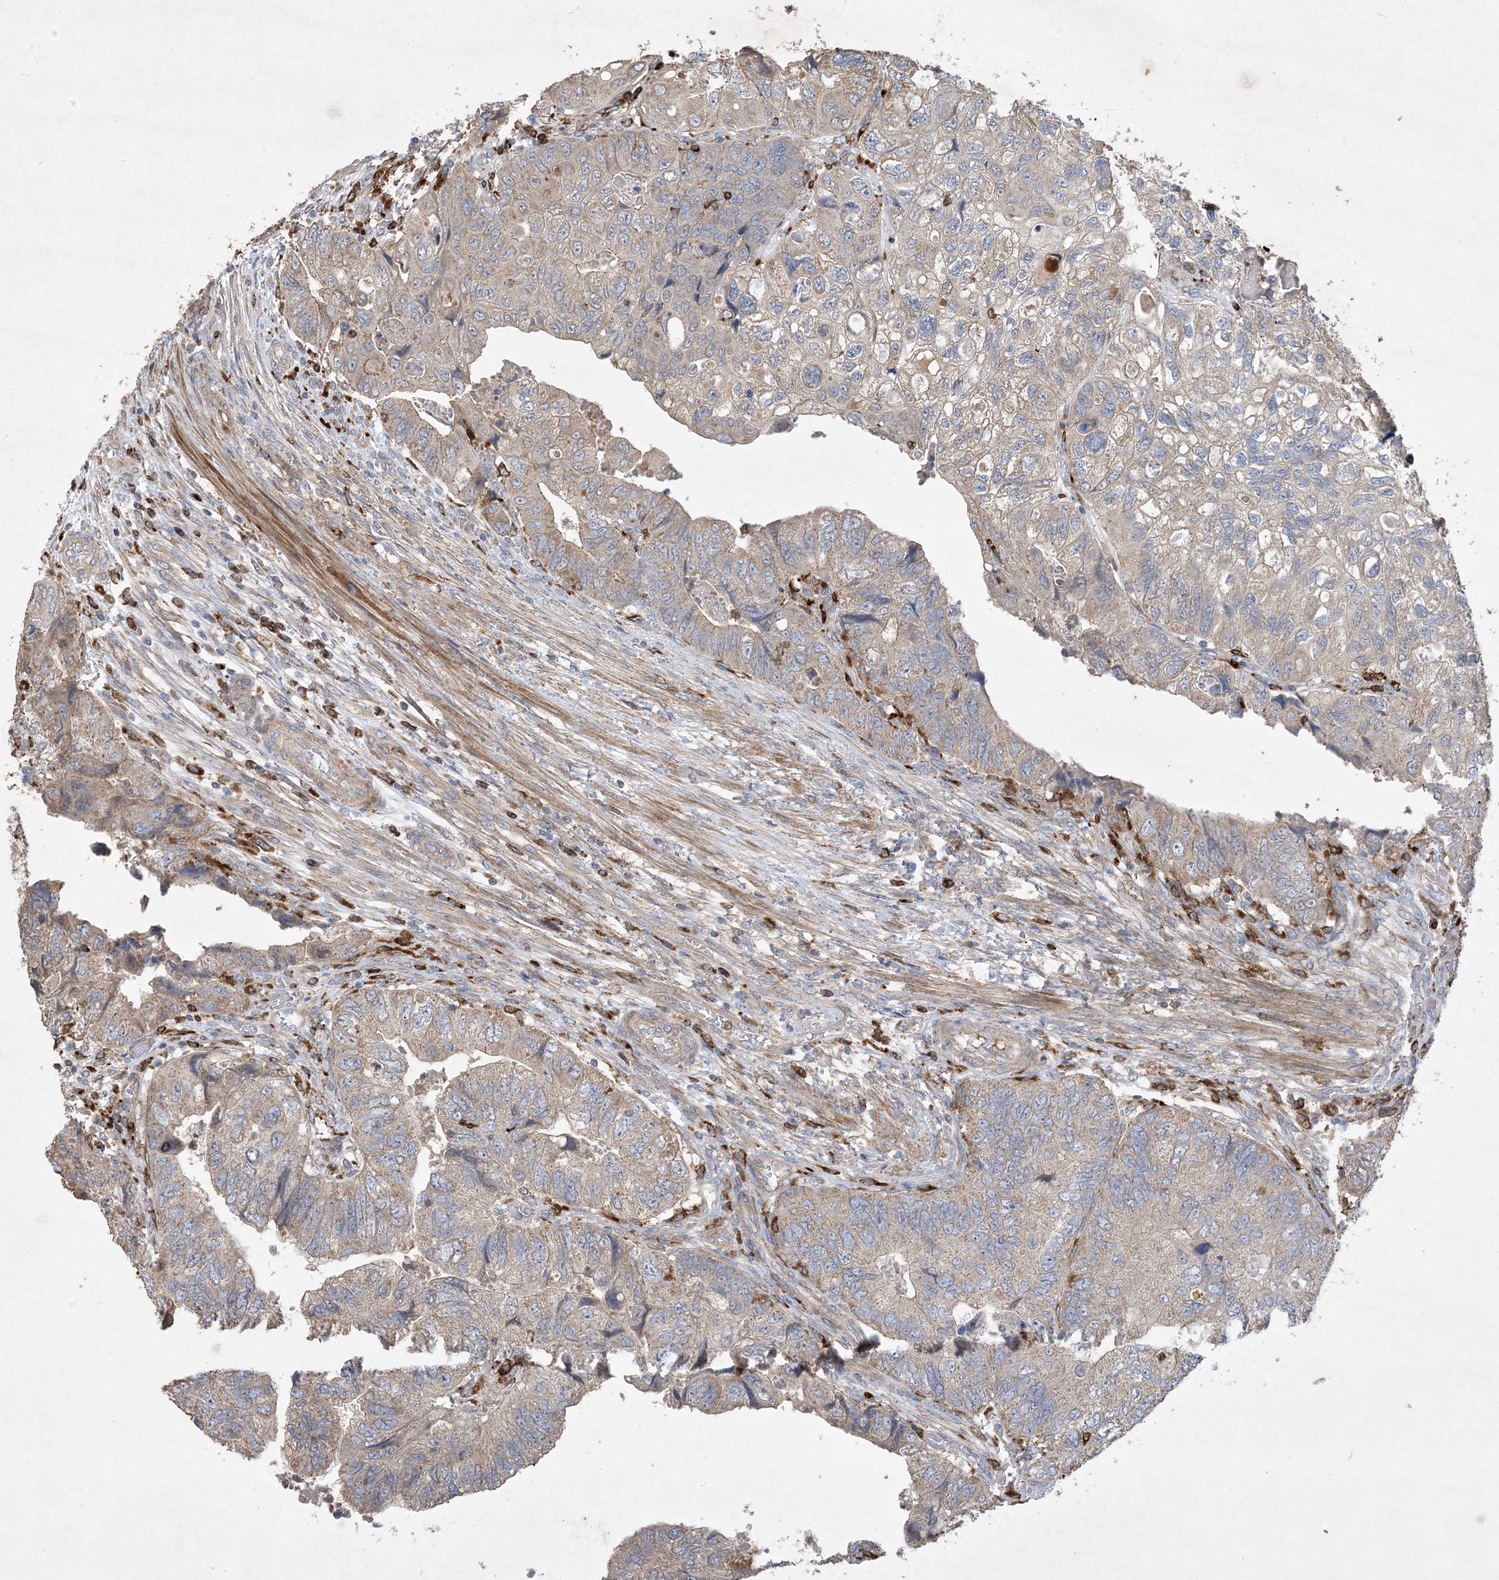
{"staining": {"intensity": "weak", "quantity": "25%-75%", "location": "cytoplasmic/membranous"}, "tissue": "colorectal cancer", "cell_type": "Tumor cells", "image_type": "cancer", "snomed": [{"axis": "morphology", "description": "Adenocarcinoma, NOS"}, {"axis": "topography", "description": "Rectum"}], "caption": "Weak cytoplasmic/membranous staining is appreciated in approximately 25%-75% of tumor cells in colorectal cancer. (DAB IHC, brown staining for protein, blue staining for nuclei).", "gene": "MASP2", "patient": {"sex": "male", "age": 63}}